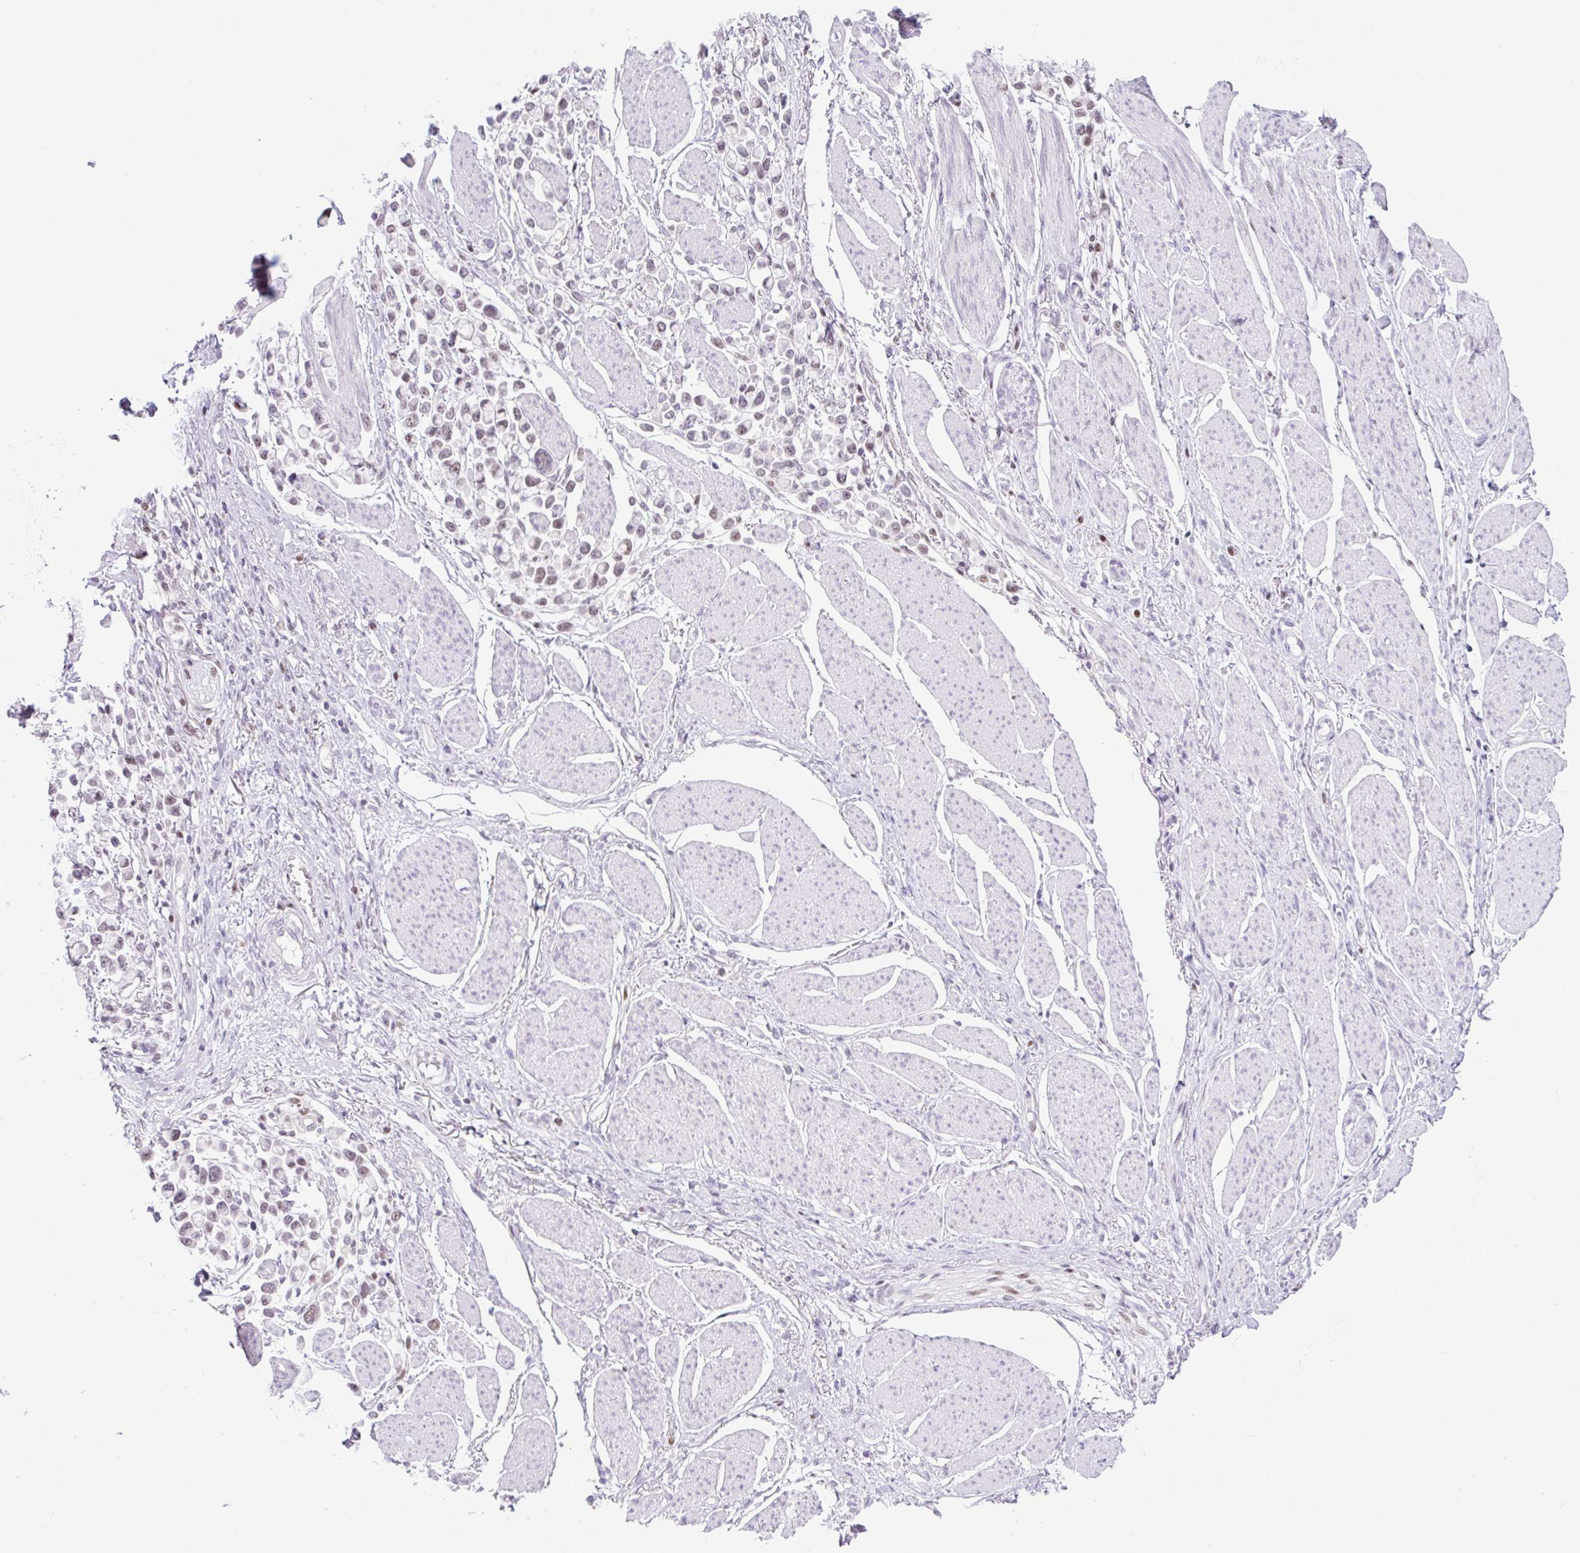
{"staining": {"intensity": "weak", "quantity": "<25%", "location": "nuclear"}, "tissue": "stomach cancer", "cell_type": "Tumor cells", "image_type": "cancer", "snomed": [{"axis": "morphology", "description": "Adenocarcinoma, NOS"}, {"axis": "topography", "description": "Stomach"}], "caption": "Stomach cancer (adenocarcinoma) was stained to show a protein in brown. There is no significant expression in tumor cells.", "gene": "TLE3", "patient": {"sex": "female", "age": 81}}